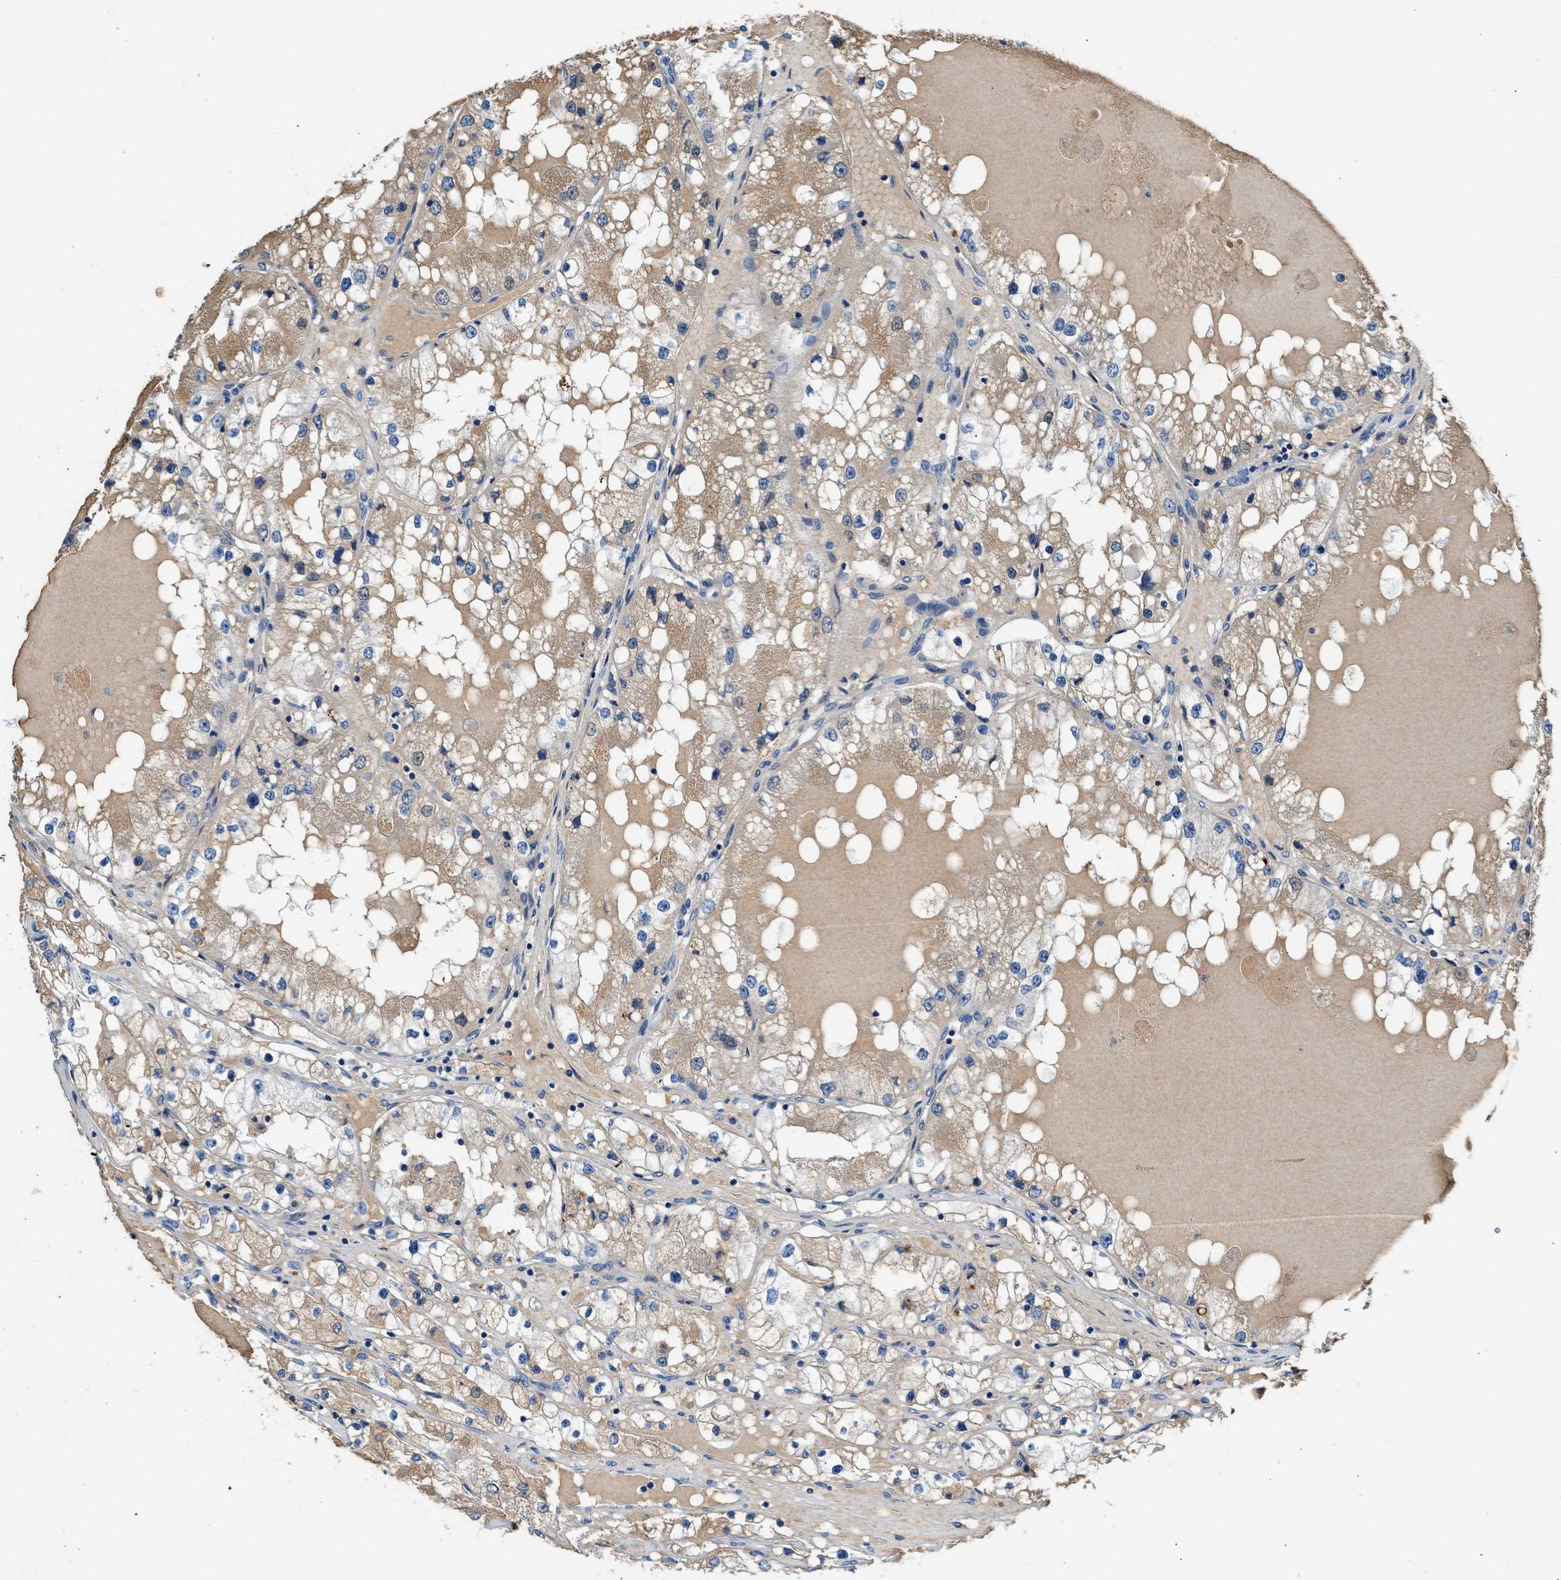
{"staining": {"intensity": "weak", "quantity": "<25%", "location": "cytoplasmic/membranous"}, "tissue": "renal cancer", "cell_type": "Tumor cells", "image_type": "cancer", "snomed": [{"axis": "morphology", "description": "Adenocarcinoma, NOS"}, {"axis": "topography", "description": "Kidney"}], "caption": "Immunohistochemical staining of human renal cancer (adenocarcinoma) exhibits no significant positivity in tumor cells.", "gene": "RWDD2B", "patient": {"sex": "male", "age": 68}}